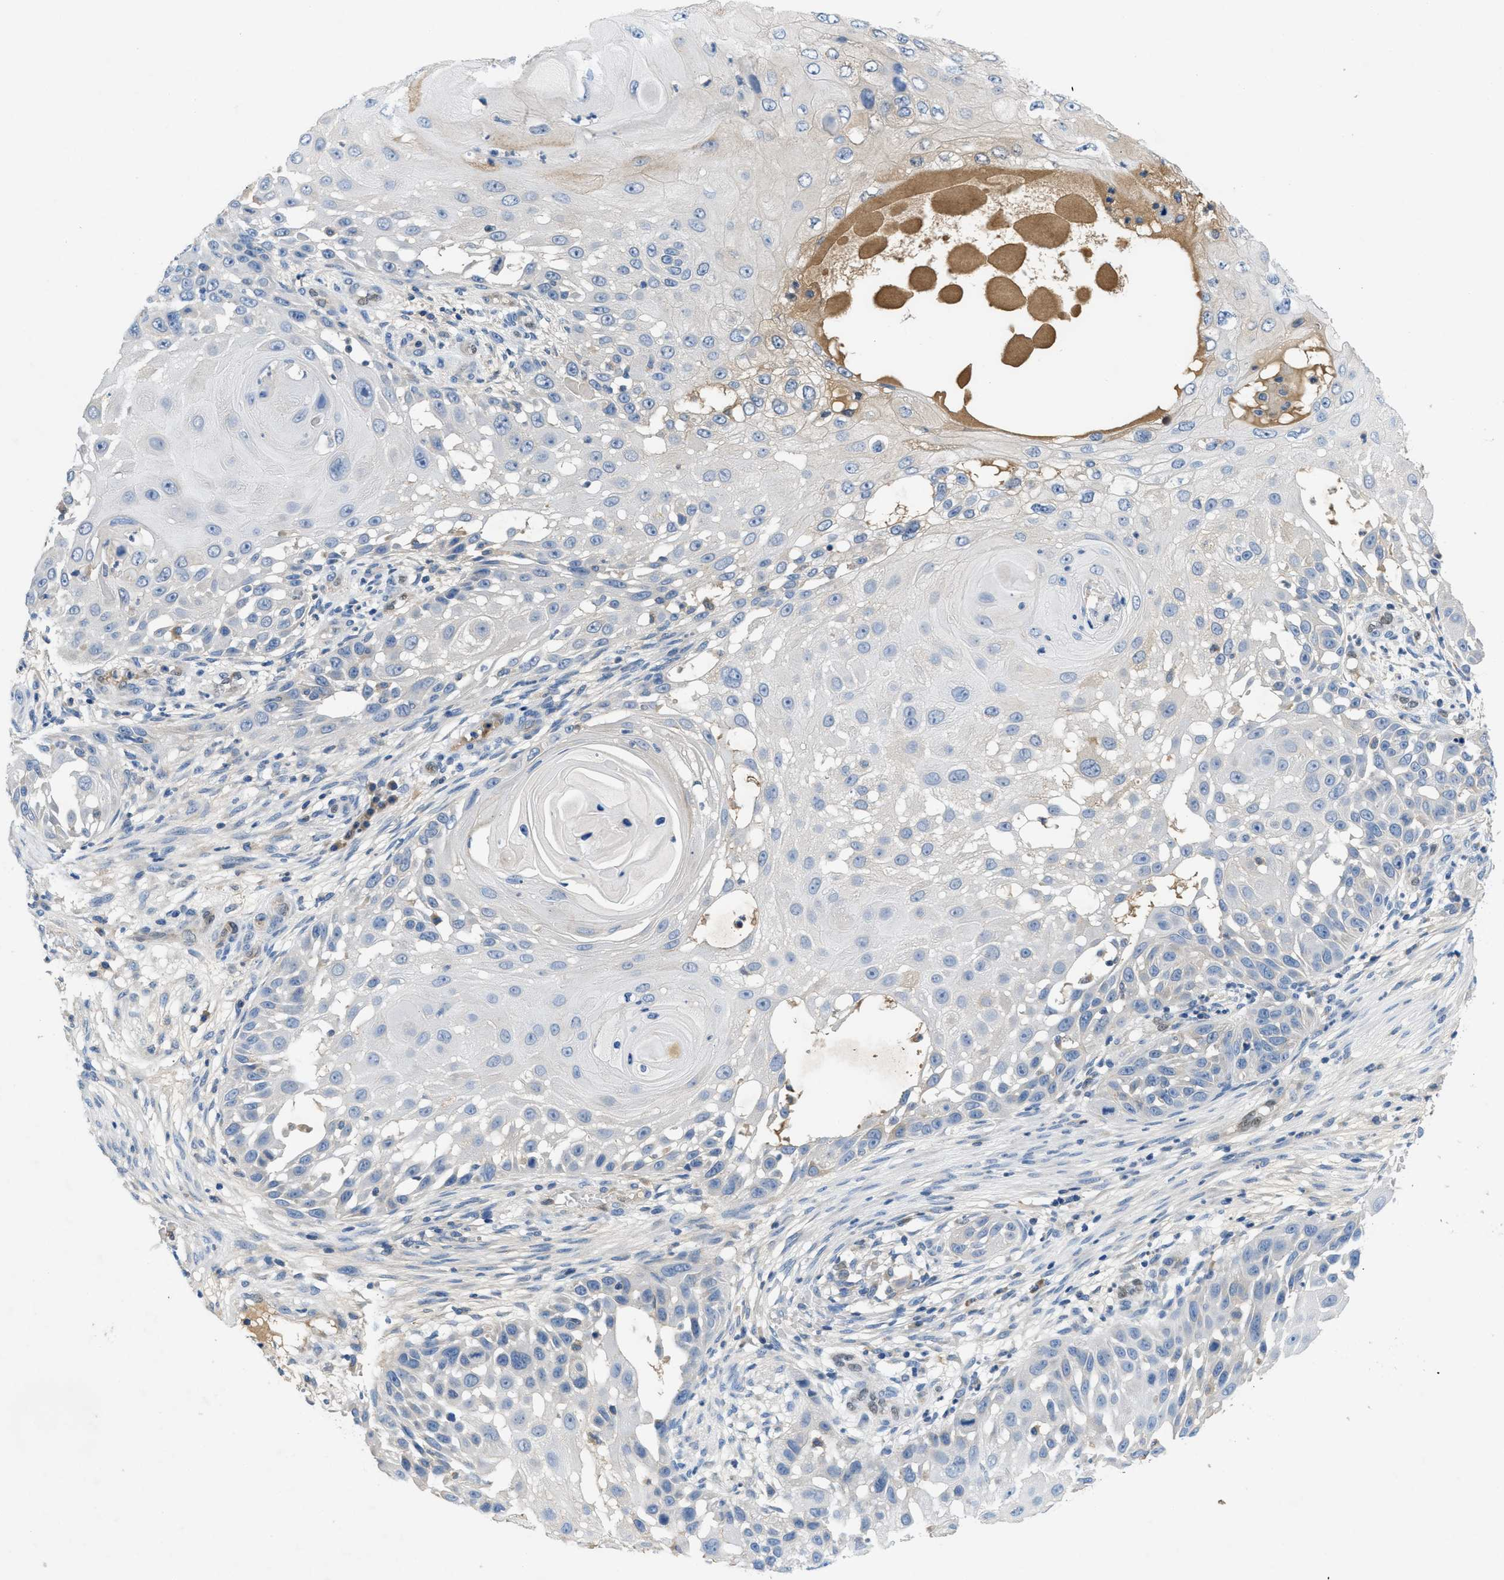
{"staining": {"intensity": "negative", "quantity": "none", "location": "none"}, "tissue": "skin cancer", "cell_type": "Tumor cells", "image_type": "cancer", "snomed": [{"axis": "morphology", "description": "Squamous cell carcinoma, NOS"}, {"axis": "topography", "description": "Skin"}], "caption": "Immunohistochemical staining of human skin cancer (squamous cell carcinoma) reveals no significant staining in tumor cells.", "gene": "PNKD", "patient": {"sex": "female", "age": 44}}